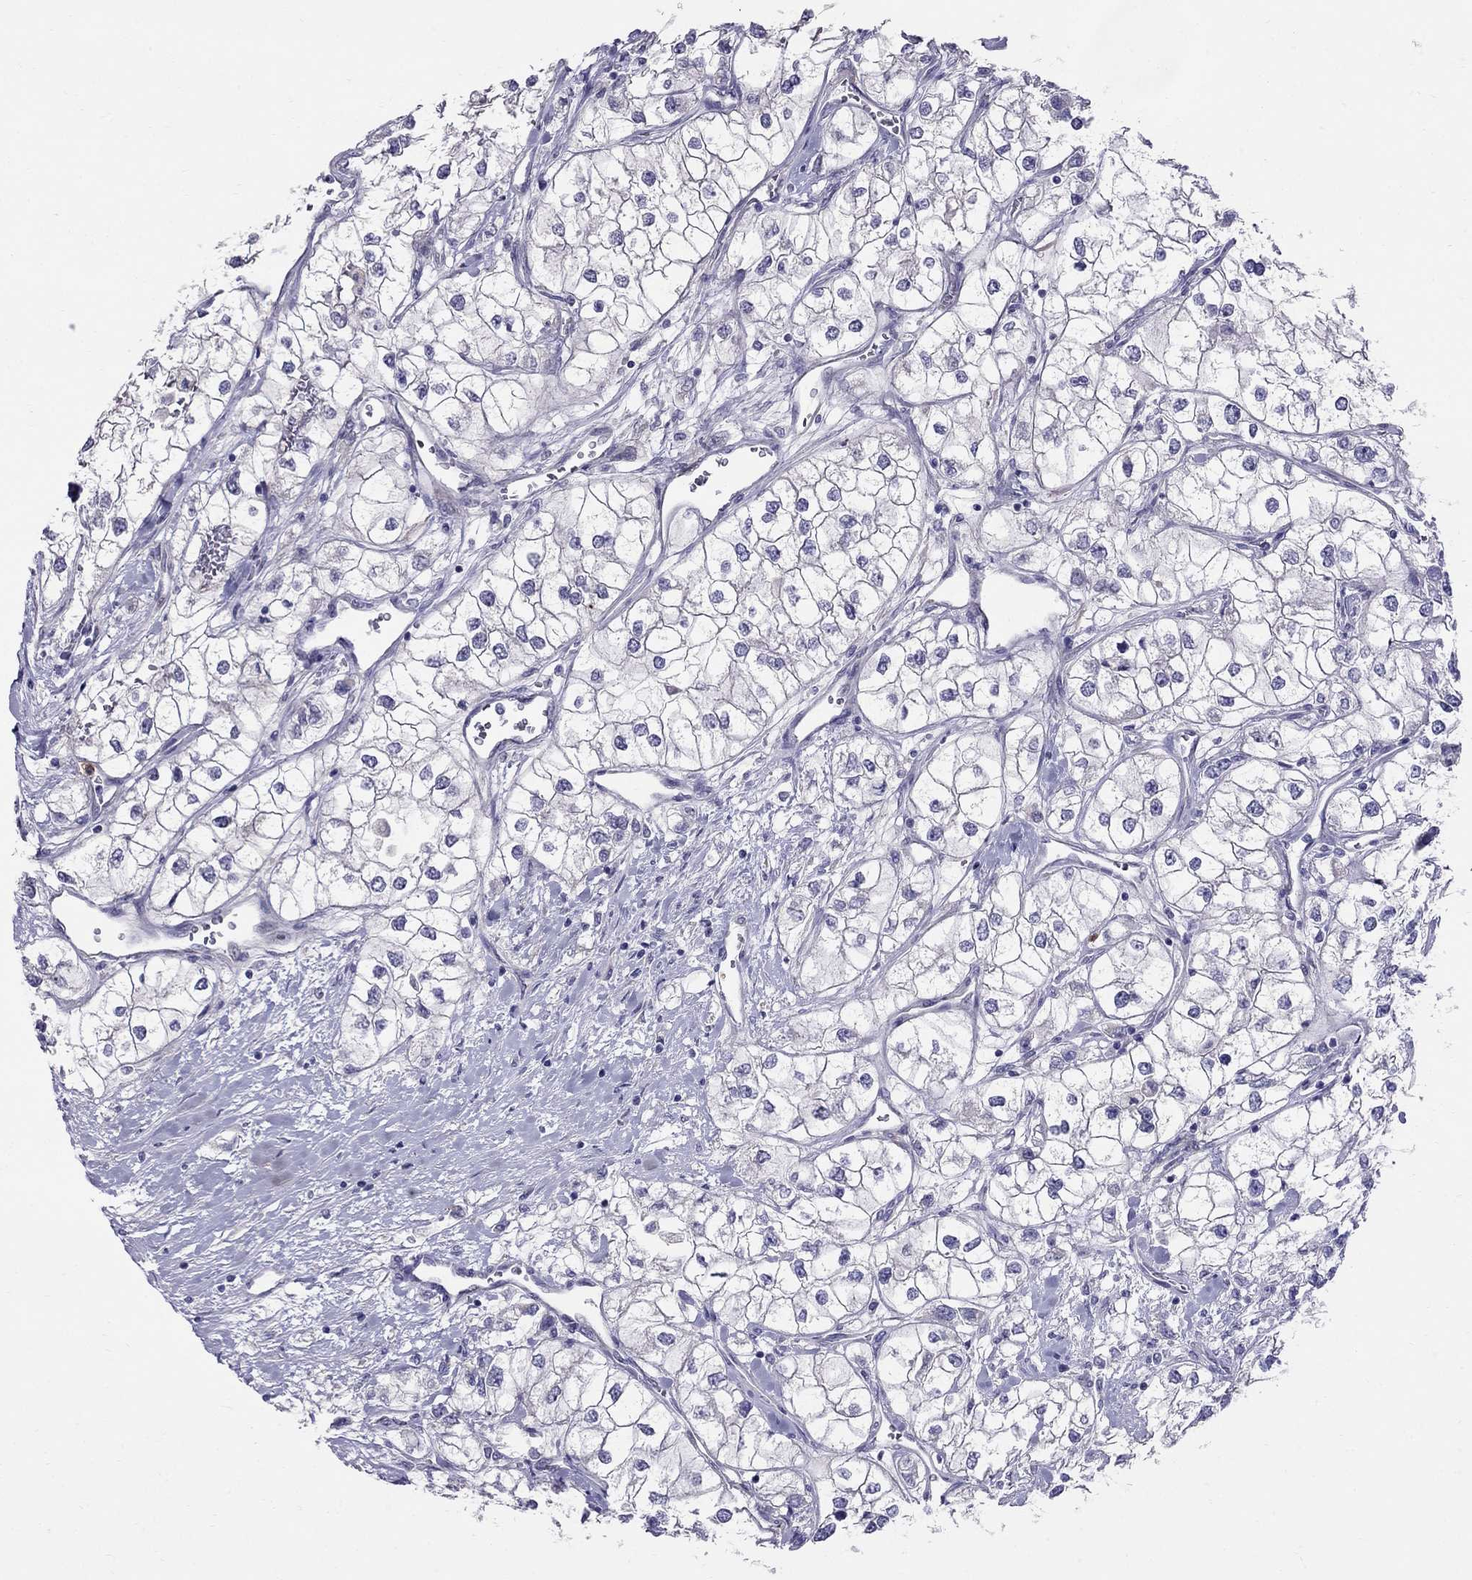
{"staining": {"intensity": "negative", "quantity": "none", "location": "none"}, "tissue": "renal cancer", "cell_type": "Tumor cells", "image_type": "cancer", "snomed": [{"axis": "morphology", "description": "Adenocarcinoma, NOS"}, {"axis": "topography", "description": "Kidney"}], "caption": "A photomicrograph of adenocarcinoma (renal) stained for a protein displays no brown staining in tumor cells.", "gene": "SPINT4", "patient": {"sex": "male", "age": 59}}